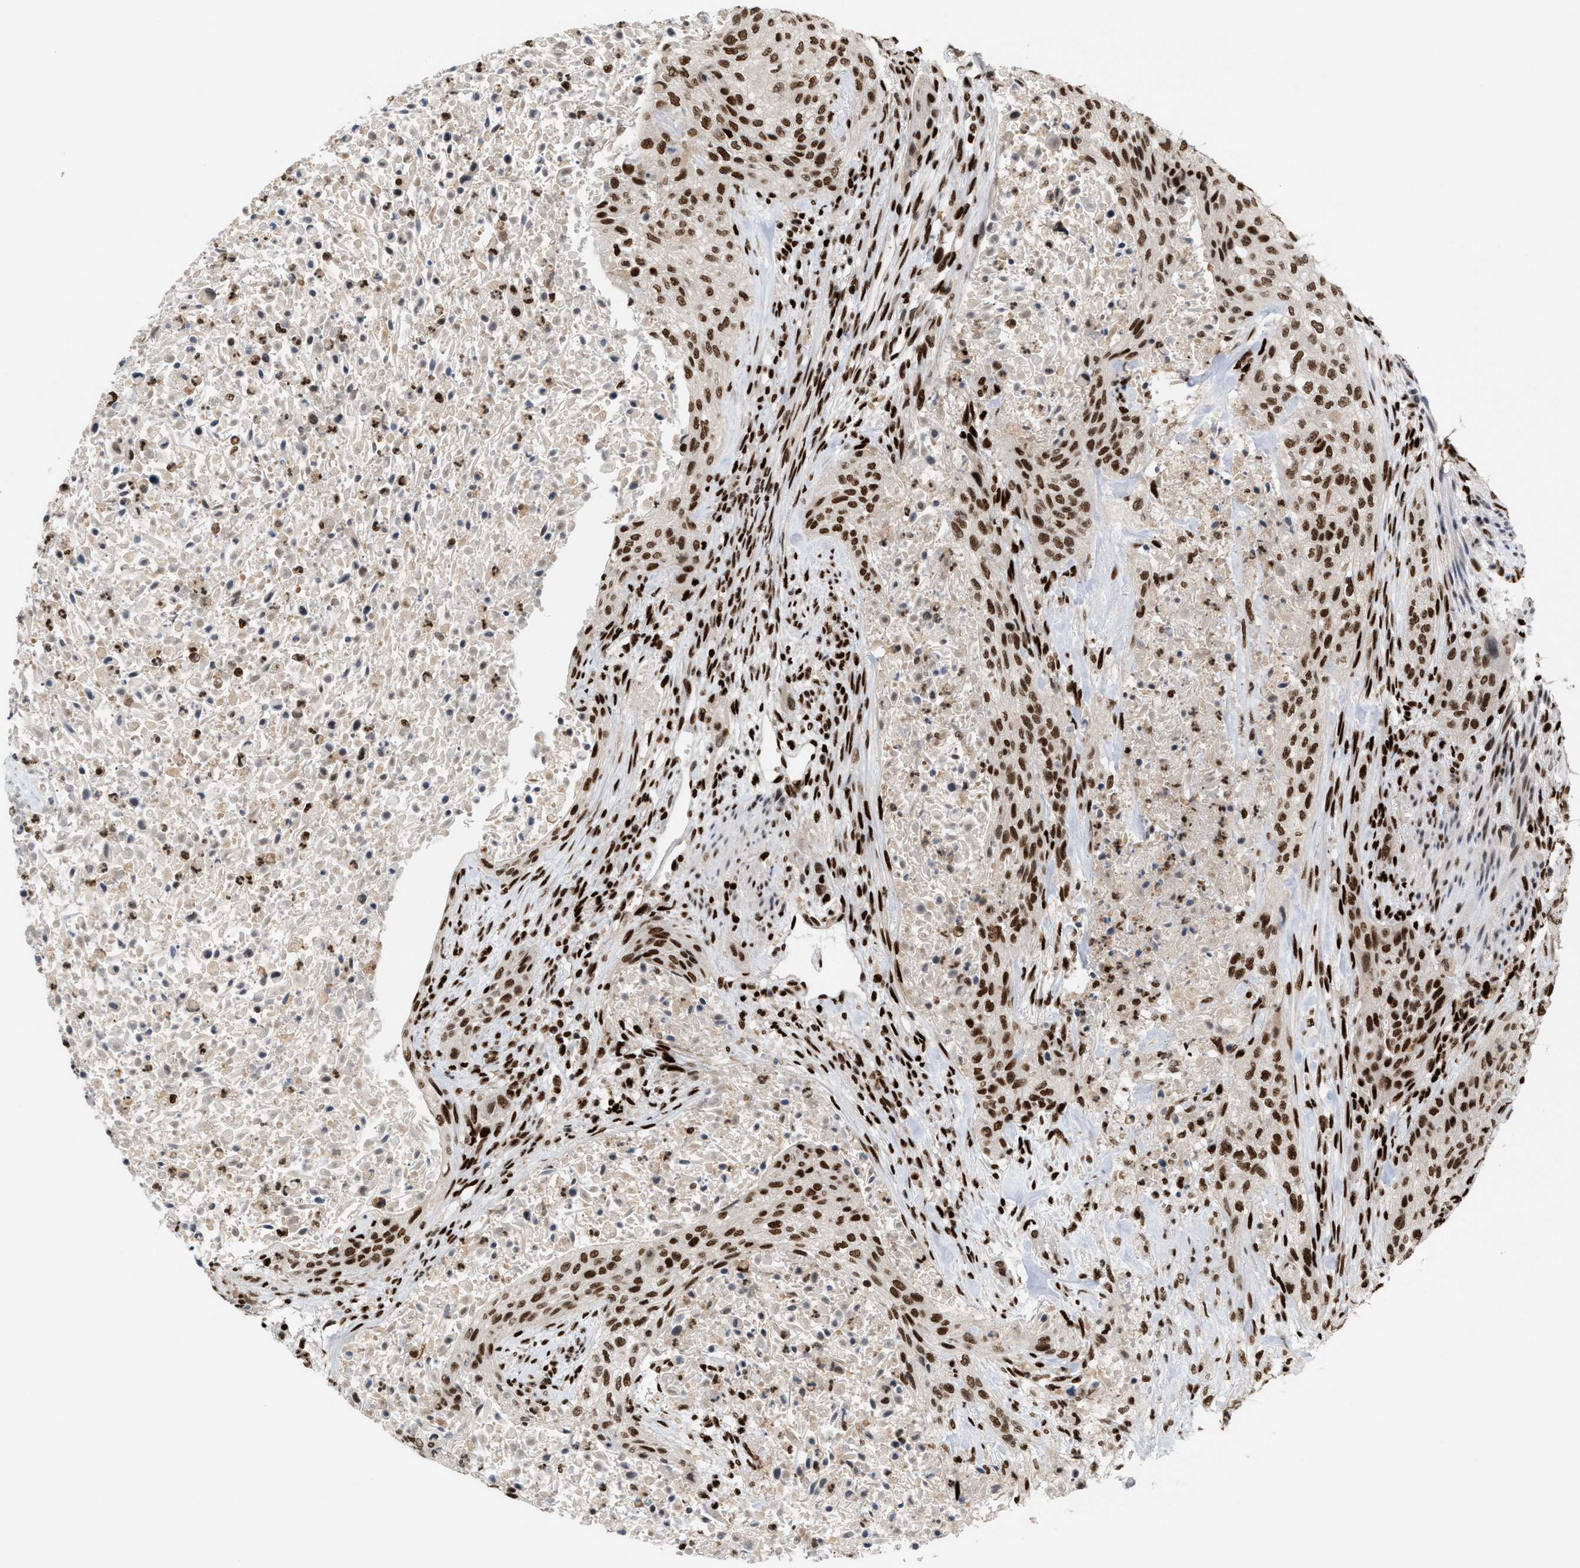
{"staining": {"intensity": "strong", "quantity": ">75%", "location": "nuclear"}, "tissue": "urothelial cancer", "cell_type": "Tumor cells", "image_type": "cancer", "snomed": [{"axis": "morphology", "description": "Urothelial carcinoma, Low grade"}, {"axis": "morphology", "description": "Urothelial carcinoma, High grade"}, {"axis": "topography", "description": "Urinary bladder"}], "caption": "High-magnification brightfield microscopy of urothelial cancer stained with DAB (3,3'-diaminobenzidine) (brown) and counterstained with hematoxylin (blue). tumor cells exhibit strong nuclear positivity is appreciated in about>75% of cells.", "gene": "RNASEK-C17orf49", "patient": {"sex": "male", "age": 35}}